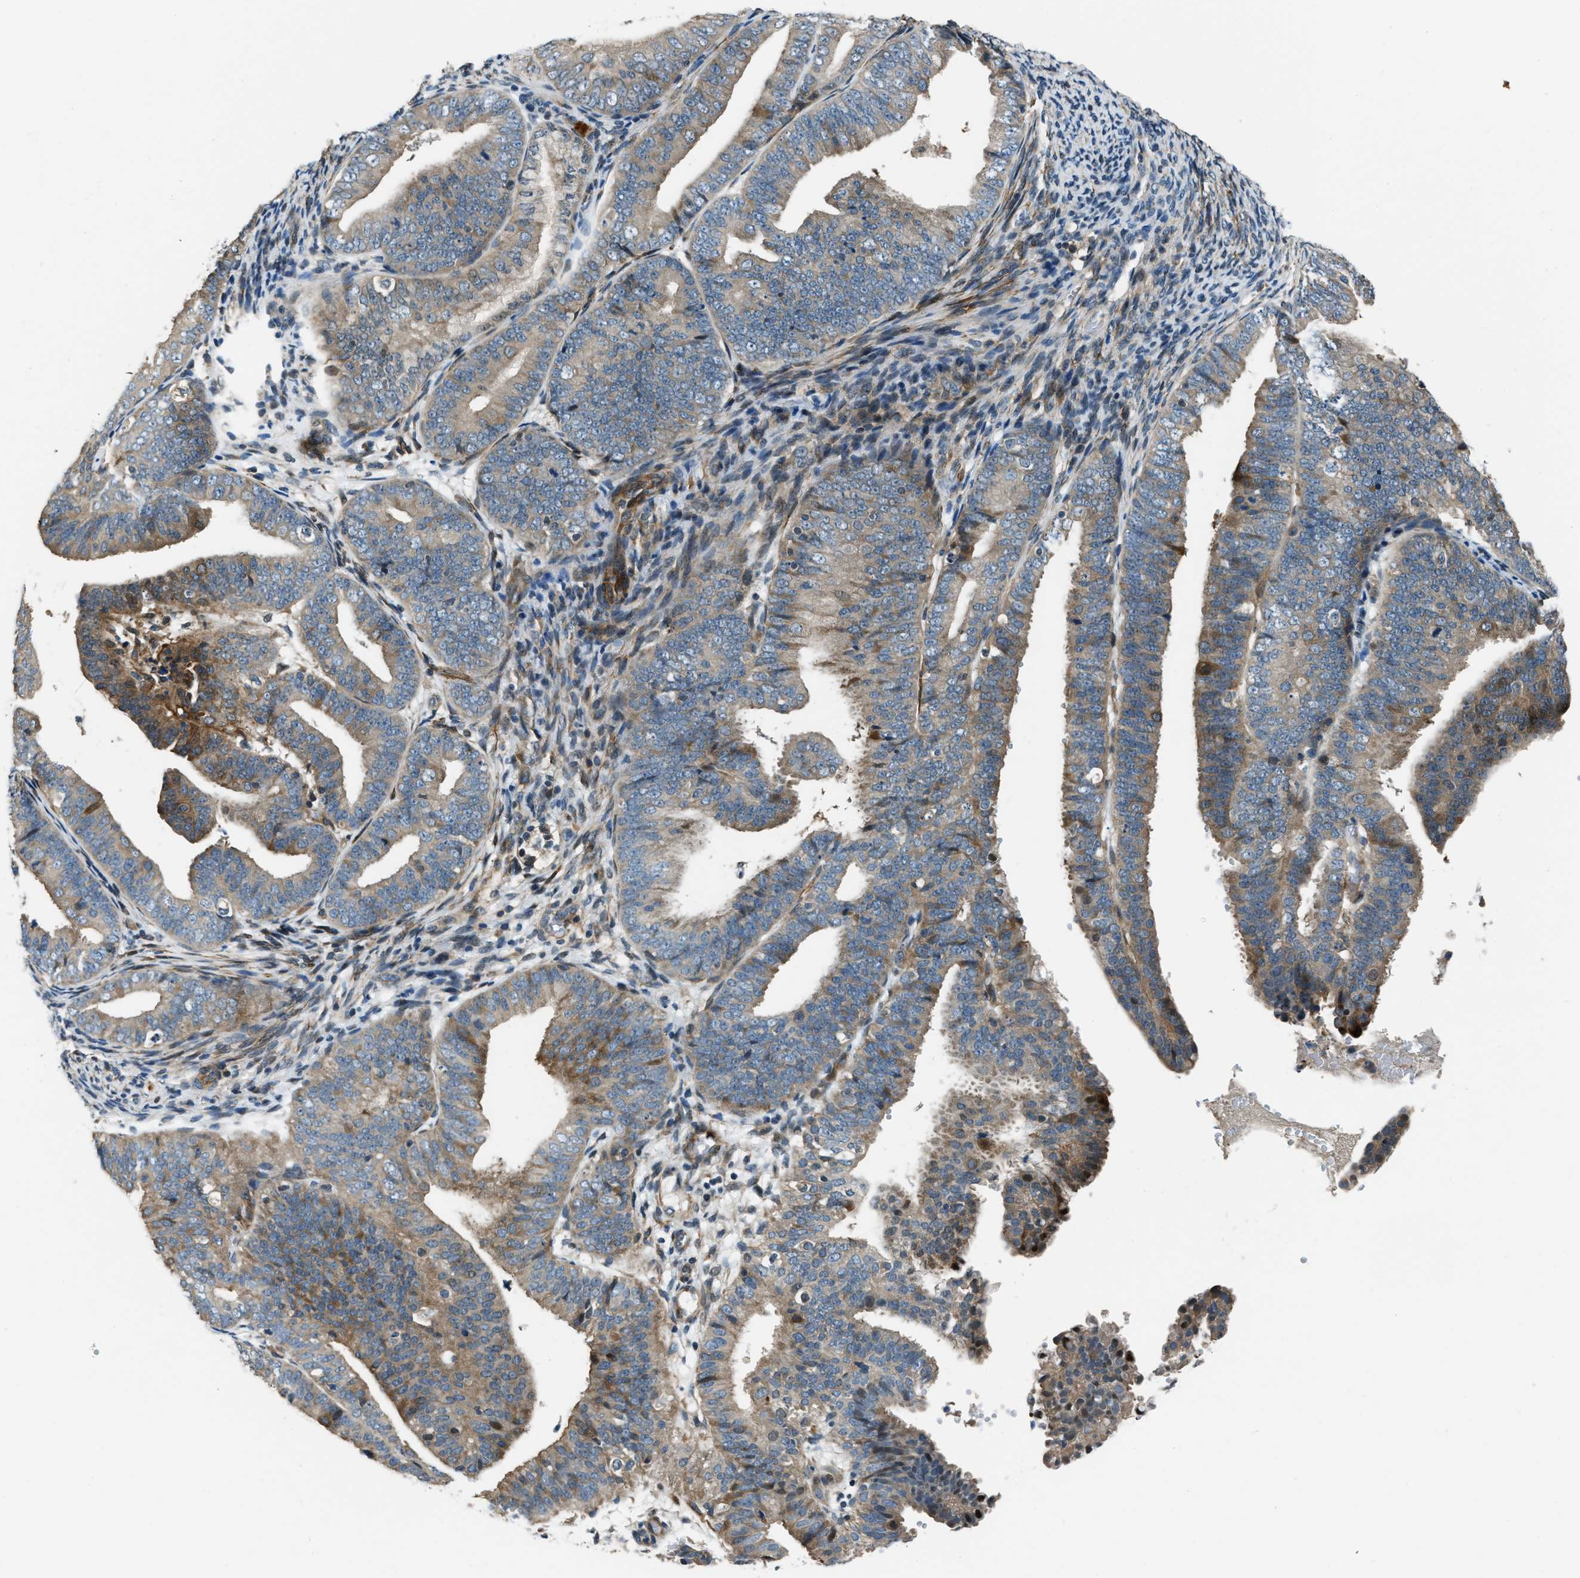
{"staining": {"intensity": "moderate", "quantity": ">75%", "location": "cytoplasmic/membranous"}, "tissue": "endometrial cancer", "cell_type": "Tumor cells", "image_type": "cancer", "snomed": [{"axis": "morphology", "description": "Adenocarcinoma, NOS"}, {"axis": "topography", "description": "Endometrium"}], "caption": "Human endometrial cancer (adenocarcinoma) stained for a protein (brown) shows moderate cytoplasmic/membranous positive expression in approximately >75% of tumor cells.", "gene": "NUDCD3", "patient": {"sex": "female", "age": 63}}